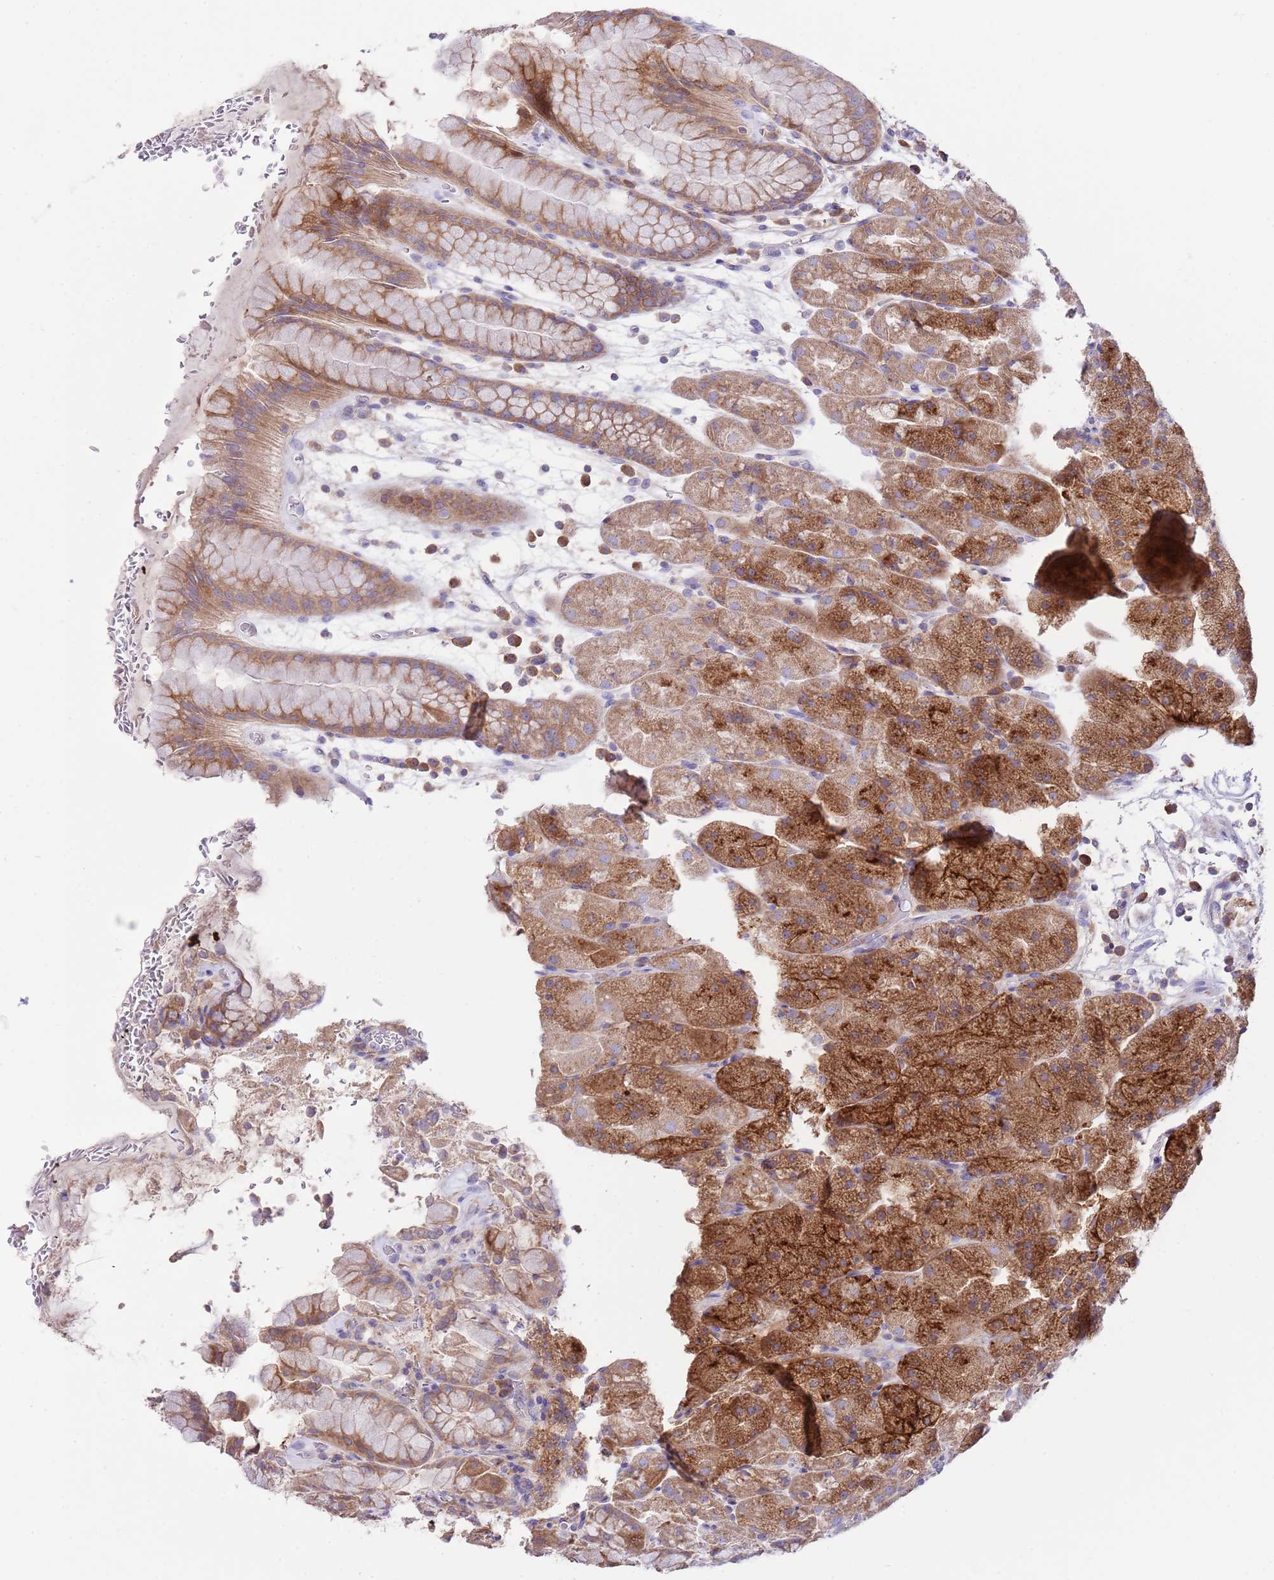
{"staining": {"intensity": "strong", "quantity": "25%-75%", "location": "cytoplasmic/membranous"}, "tissue": "stomach", "cell_type": "Glandular cells", "image_type": "normal", "snomed": [{"axis": "morphology", "description": "Normal tissue, NOS"}, {"axis": "topography", "description": "Stomach, upper"}, {"axis": "topography", "description": "Stomach, lower"}], "caption": "Strong cytoplasmic/membranous protein positivity is identified in approximately 25%-75% of glandular cells in stomach.", "gene": "RPS10", "patient": {"sex": "male", "age": 67}}